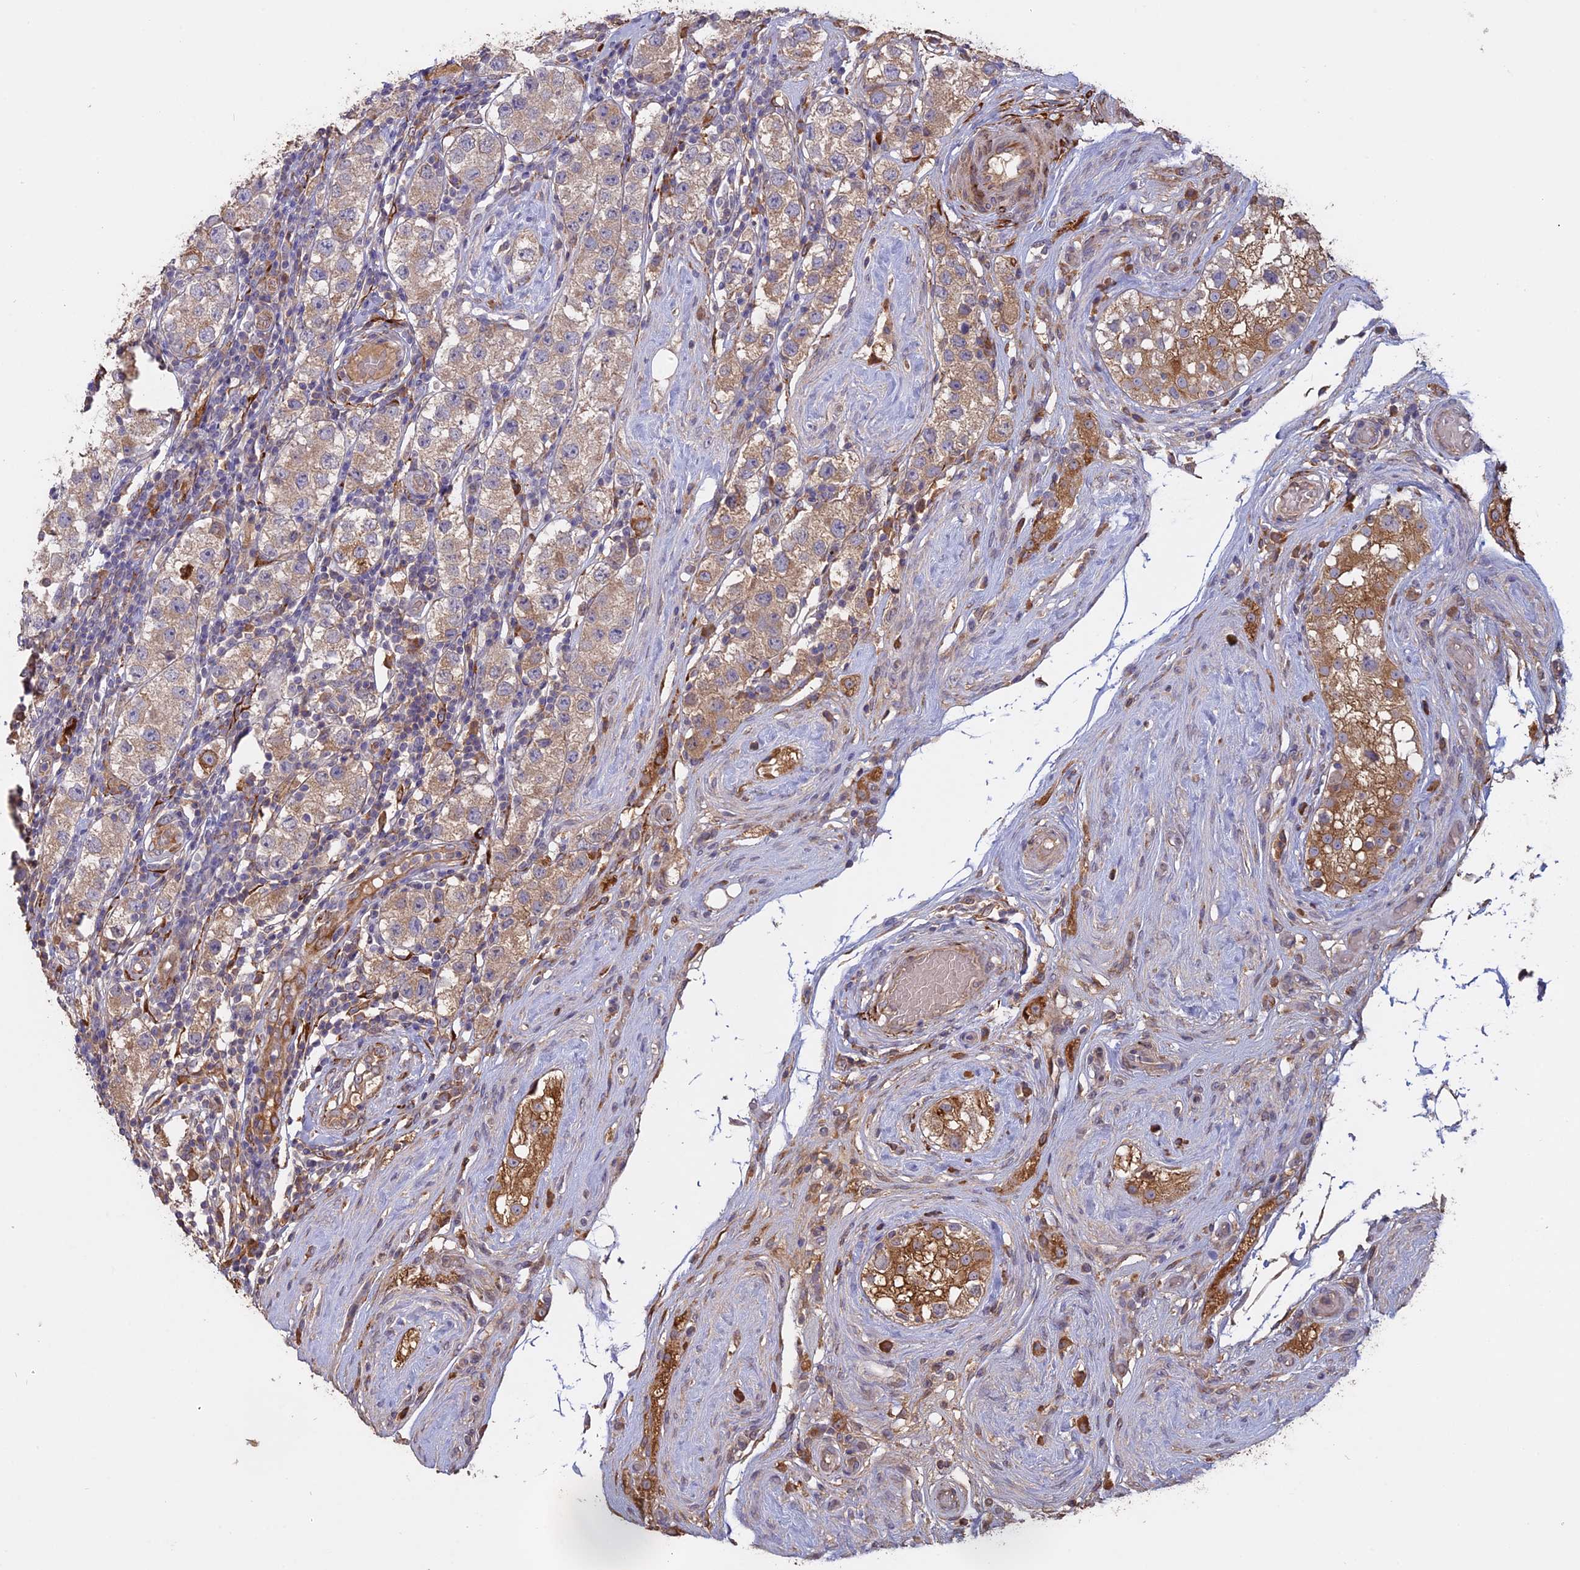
{"staining": {"intensity": "moderate", "quantity": "25%-75%", "location": "cytoplasmic/membranous"}, "tissue": "testis cancer", "cell_type": "Tumor cells", "image_type": "cancer", "snomed": [{"axis": "morphology", "description": "Seminoma, NOS"}, {"axis": "topography", "description": "Testis"}], "caption": "Brown immunohistochemical staining in testis seminoma shows moderate cytoplasmic/membranous expression in approximately 25%-75% of tumor cells.", "gene": "PPIC", "patient": {"sex": "male", "age": 34}}